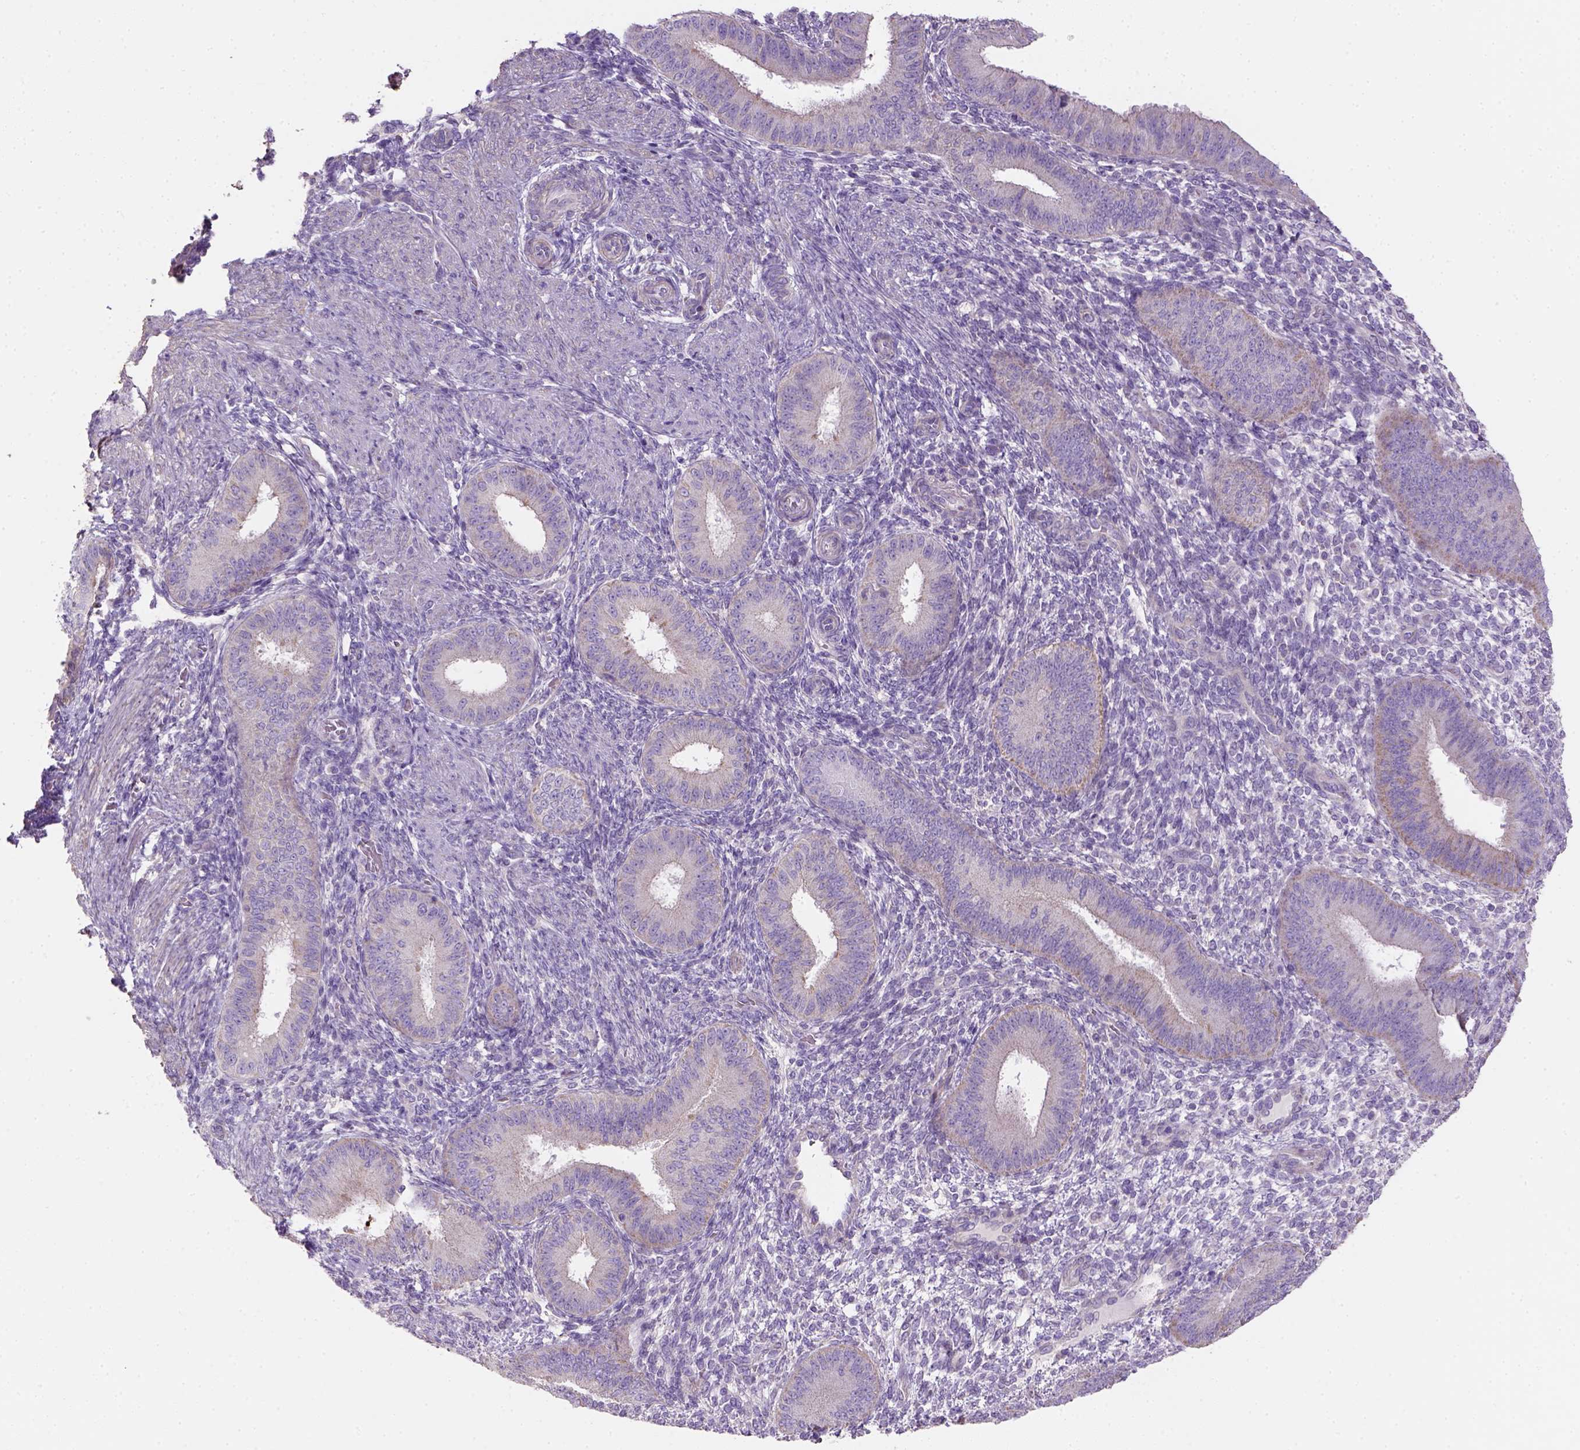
{"staining": {"intensity": "negative", "quantity": "none", "location": "none"}, "tissue": "endometrium", "cell_type": "Cells in endometrial stroma", "image_type": "normal", "snomed": [{"axis": "morphology", "description": "Normal tissue, NOS"}, {"axis": "topography", "description": "Endometrium"}], "caption": "Immunohistochemical staining of unremarkable endometrium reveals no significant staining in cells in endometrial stroma. The staining is performed using DAB (3,3'-diaminobenzidine) brown chromogen with nuclei counter-stained in using hematoxylin.", "gene": "HTRA1", "patient": {"sex": "female", "age": 39}}